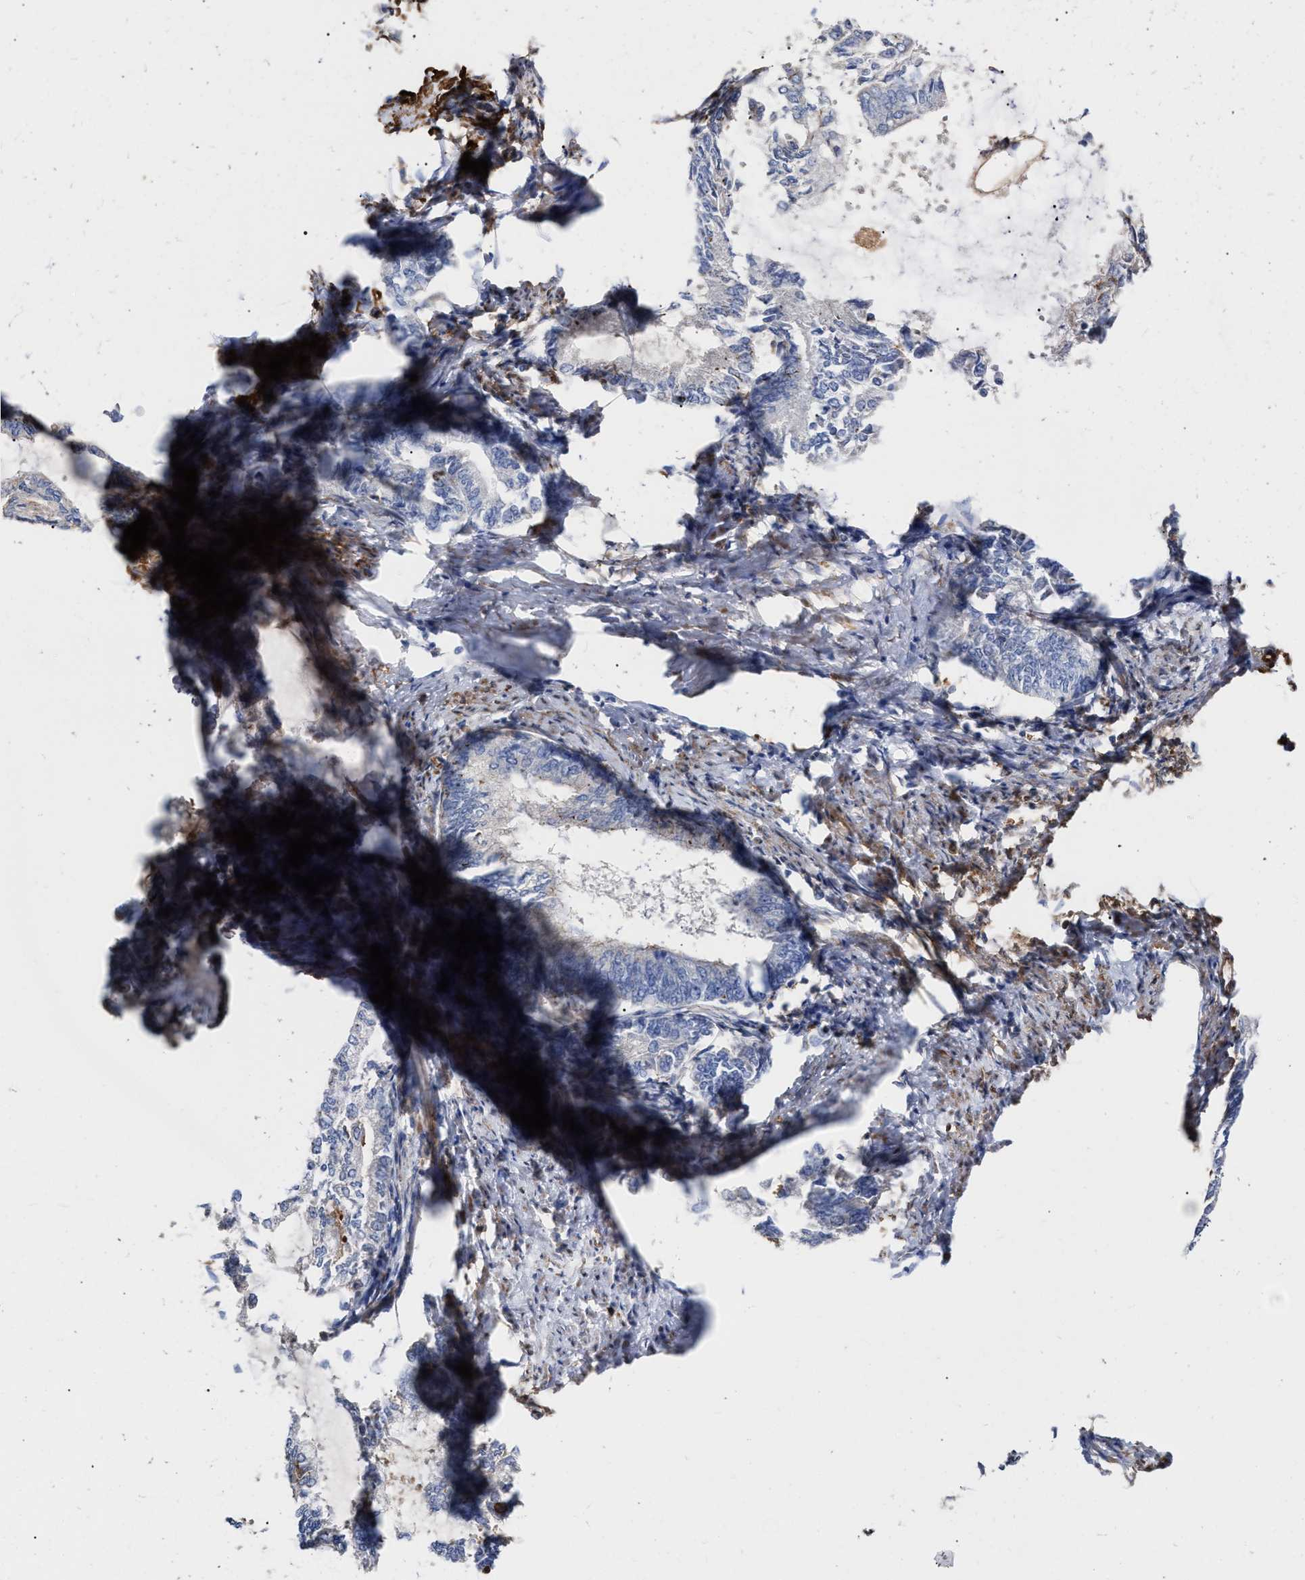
{"staining": {"intensity": "negative", "quantity": "none", "location": "none"}, "tissue": "endometrial cancer", "cell_type": "Tumor cells", "image_type": "cancer", "snomed": [{"axis": "morphology", "description": "Adenocarcinoma, NOS"}, {"axis": "topography", "description": "Endometrium"}], "caption": "Immunohistochemical staining of human endometrial adenocarcinoma shows no significant positivity in tumor cells.", "gene": "HS3ST5", "patient": {"sex": "female", "age": 86}}